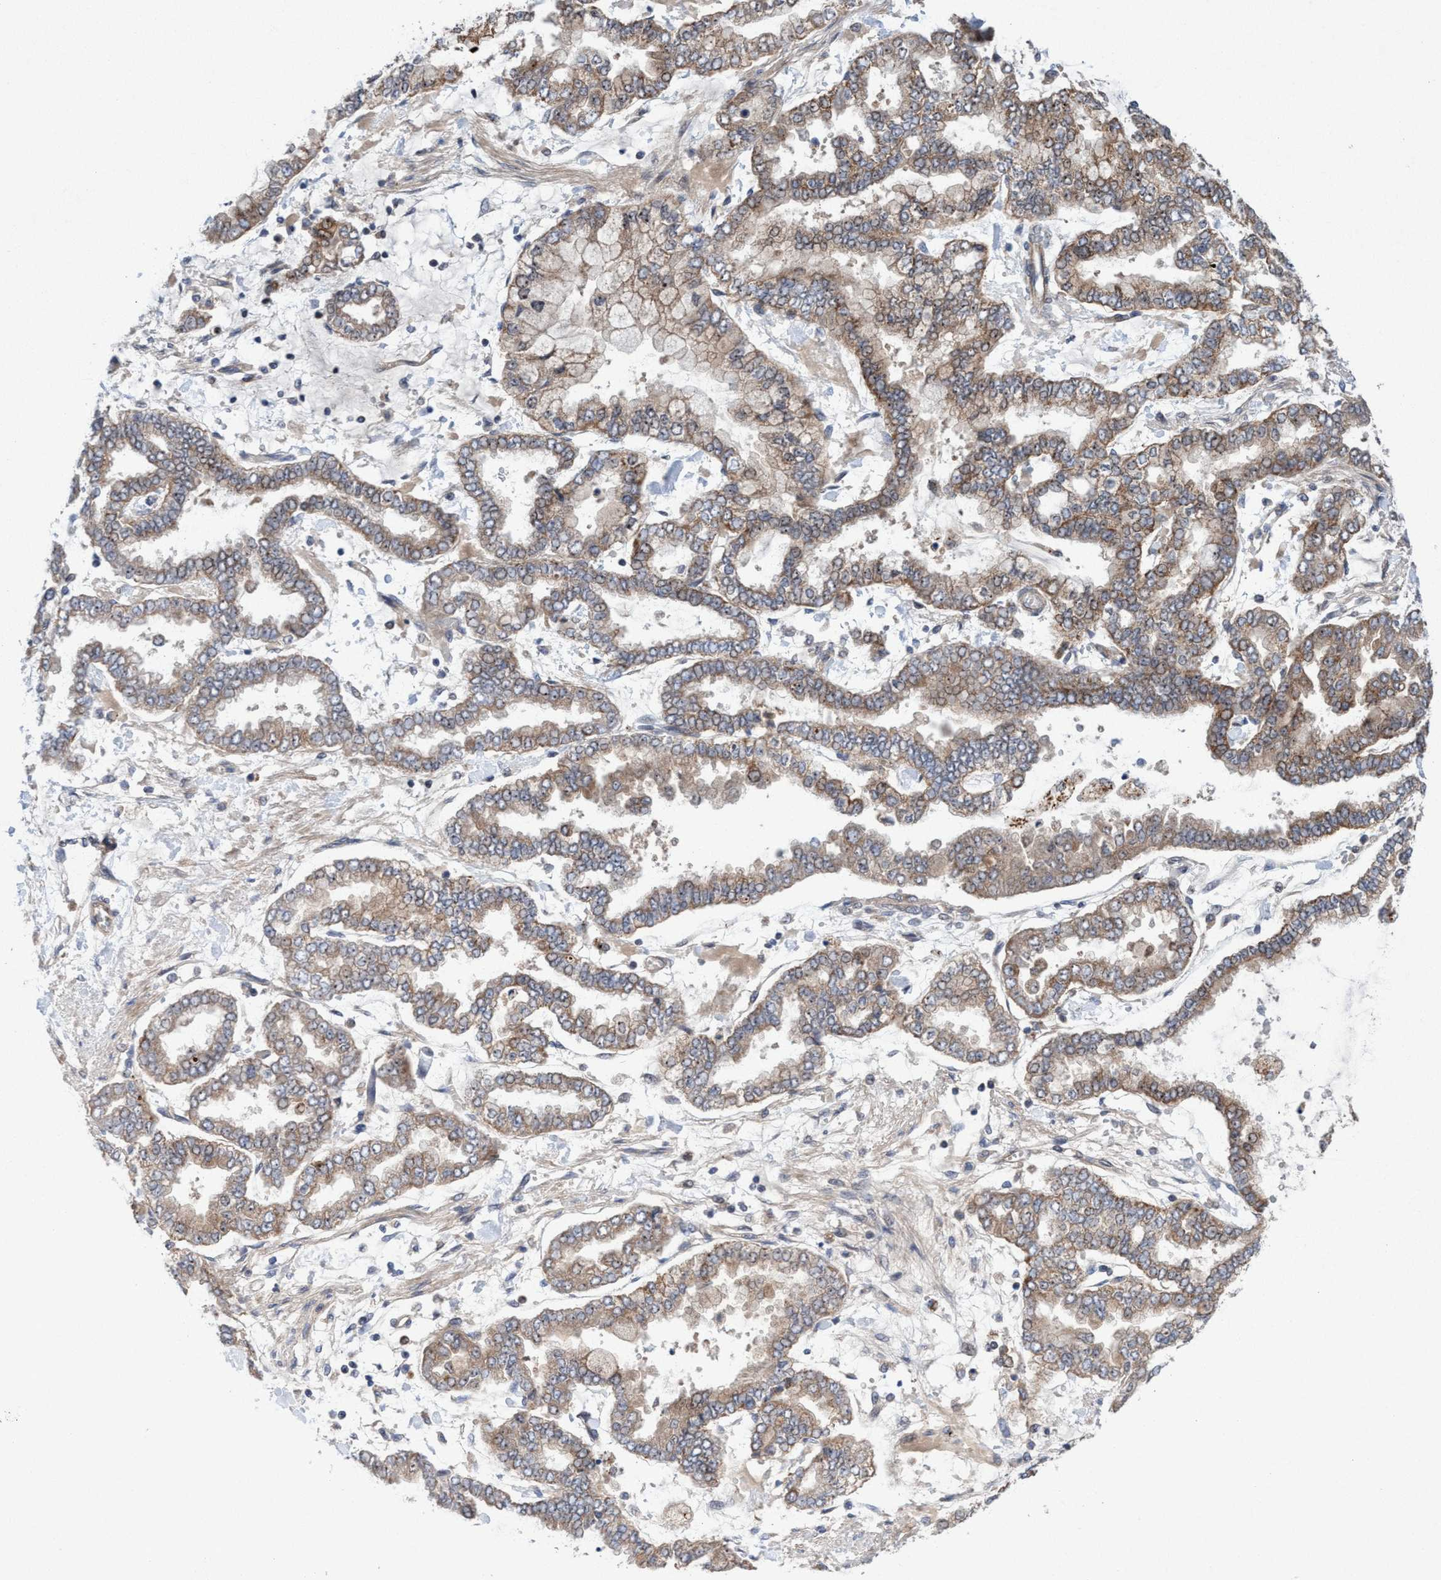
{"staining": {"intensity": "moderate", "quantity": ">75%", "location": "cytoplasmic/membranous,nuclear"}, "tissue": "stomach cancer", "cell_type": "Tumor cells", "image_type": "cancer", "snomed": [{"axis": "morphology", "description": "Normal tissue, NOS"}, {"axis": "morphology", "description": "Adenocarcinoma, NOS"}, {"axis": "topography", "description": "Stomach, upper"}, {"axis": "topography", "description": "Stomach"}], "caption": "Protein staining of stomach adenocarcinoma tissue exhibits moderate cytoplasmic/membranous and nuclear positivity in approximately >75% of tumor cells.", "gene": "P2RY14", "patient": {"sex": "male", "age": 76}}